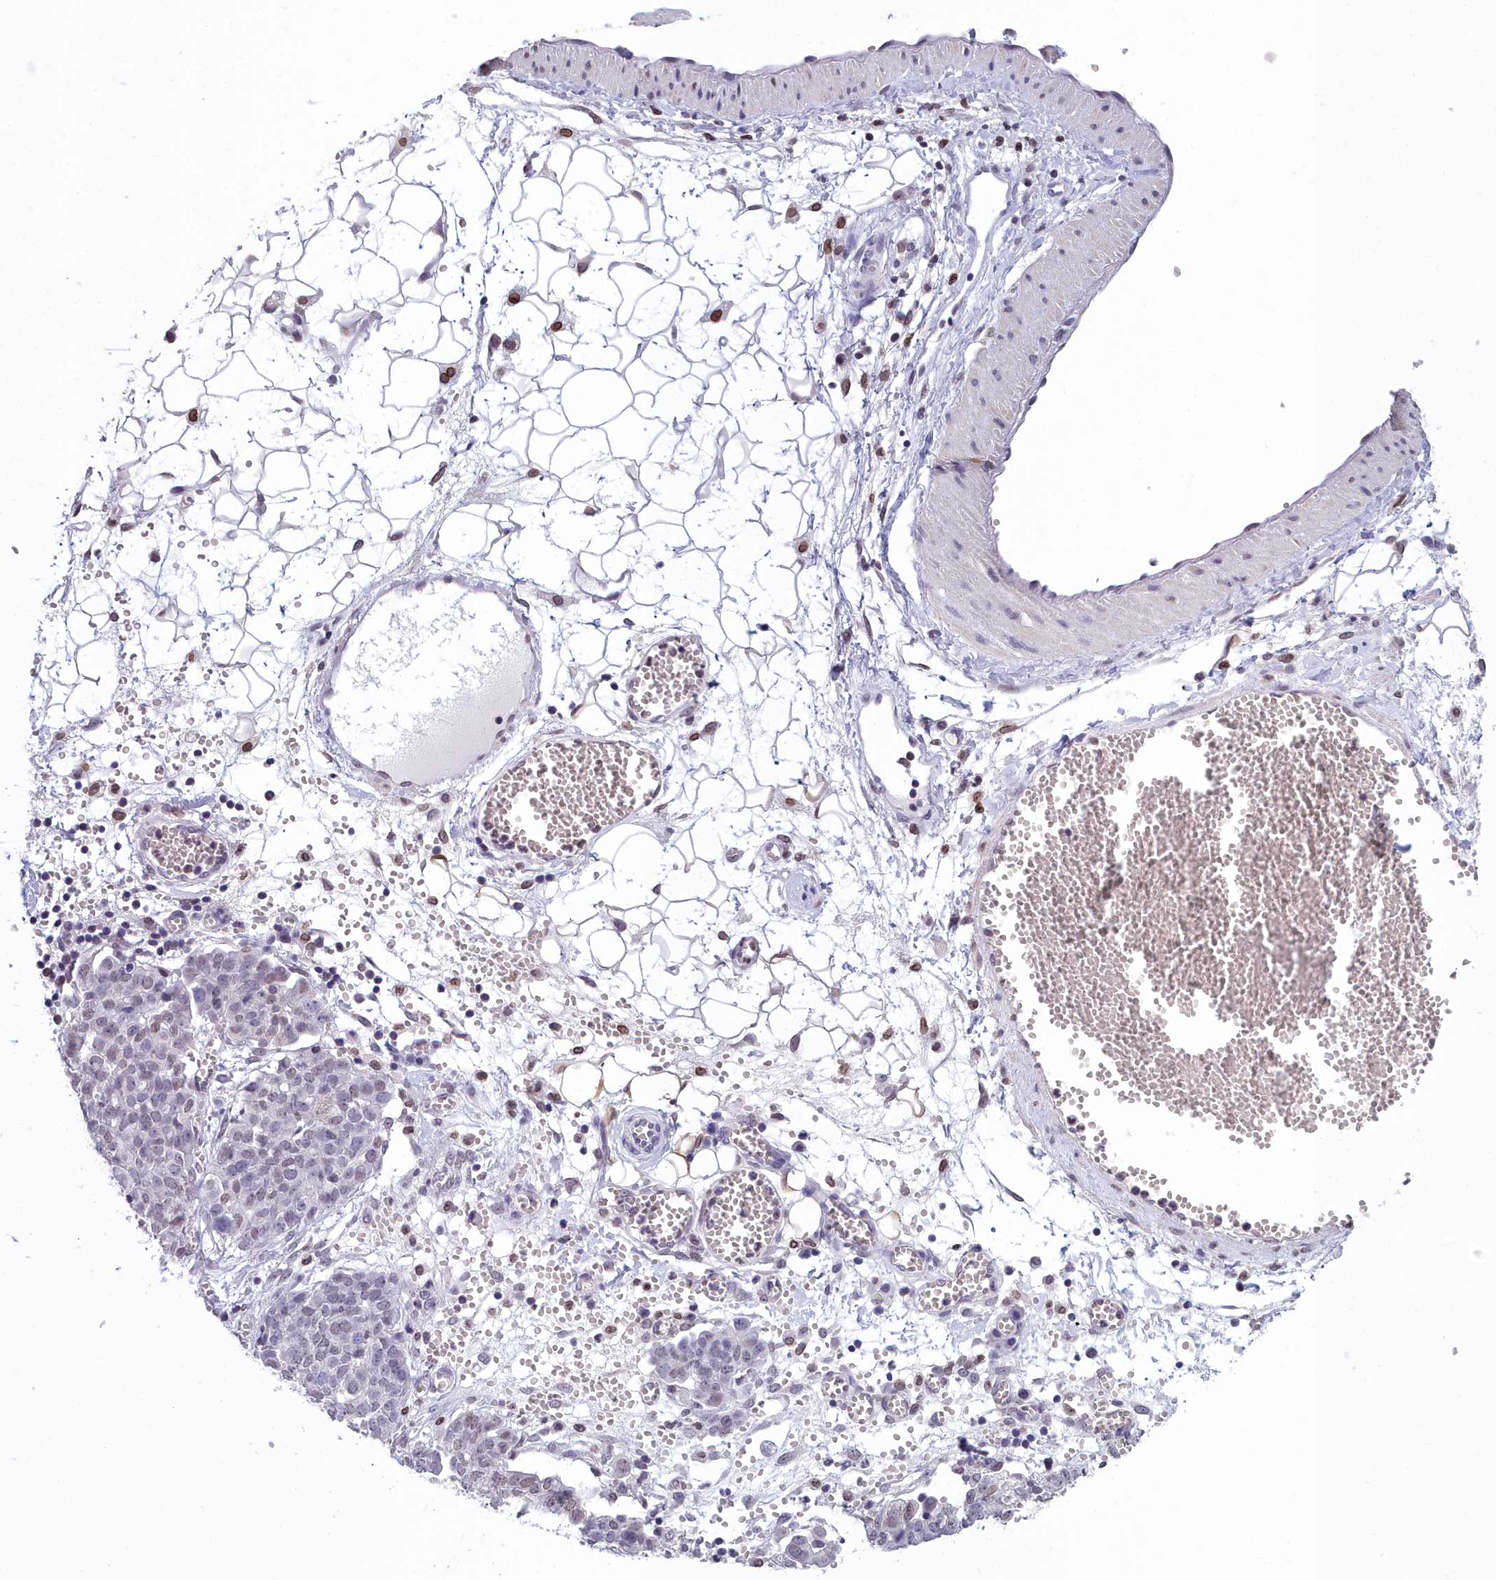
{"staining": {"intensity": "weak", "quantity": "25%-75%", "location": "nuclear"}, "tissue": "ovarian cancer", "cell_type": "Tumor cells", "image_type": "cancer", "snomed": [{"axis": "morphology", "description": "Cystadenocarcinoma, serous, NOS"}, {"axis": "topography", "description": "Soft tissue"}, {"axis": "topography", "description": "Ovary"}], "caption": "The immunohistochemical stain labels weak nuclear expression in tumor cells of ovarian cancer tissue.", "gene": "CCDC97", "patient": {"sex": "female", "age": 57}}